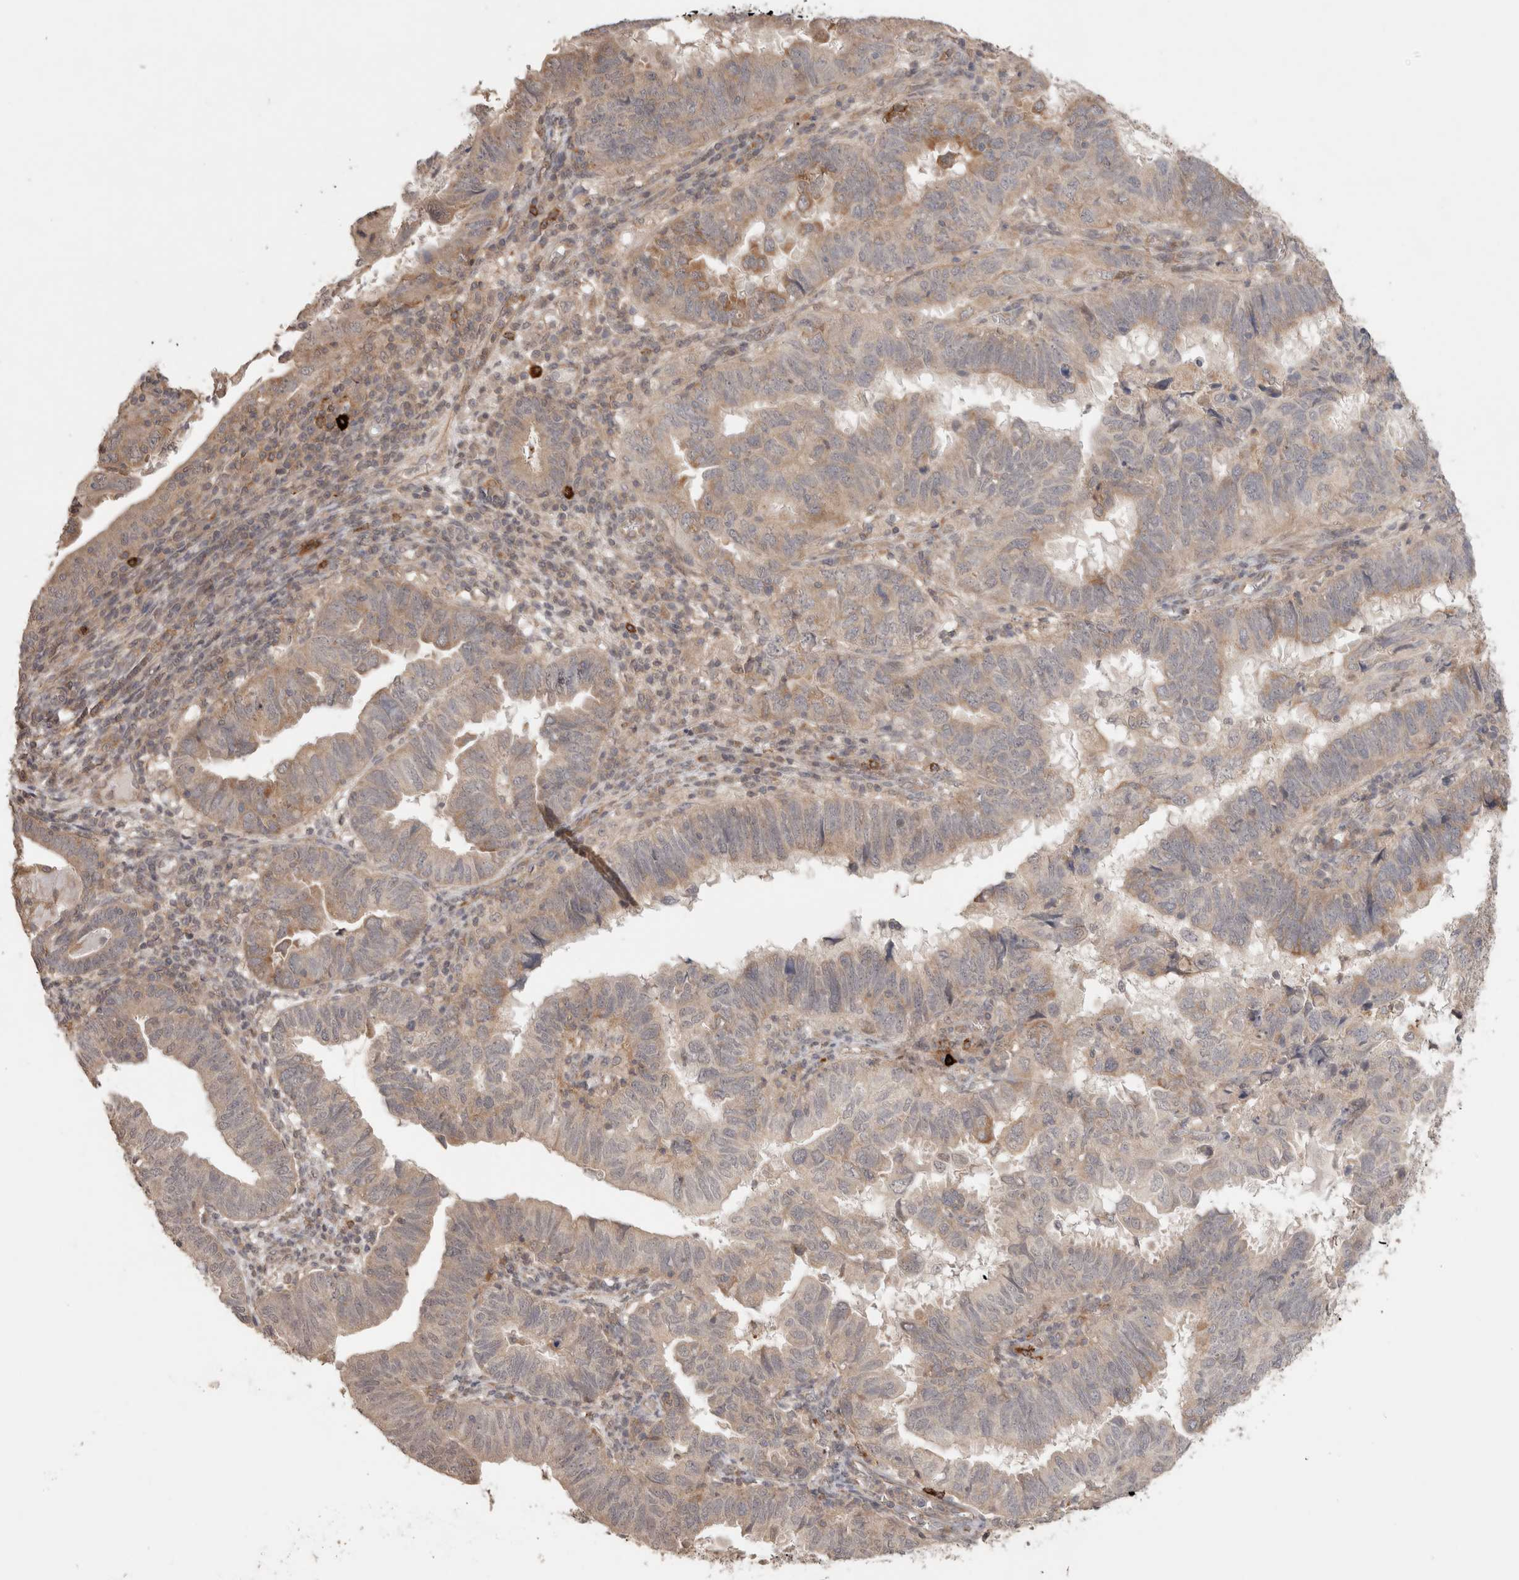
{"staining": {"intensity": "weak", "quantity": "25%-75%", "location": "cytoplasmic/membranous"}, "tissue": "endometrial cancer", "cell_type": "Tumor cells", "image_type": "cancer", "snomed": [{"axis": "morphology", "description": "Adenocarcinoma, NOS"}, {"axis": "topography", "description": "Uterus"}], "caption": "This histopathology image reveals adenocarcinoma (endometrial) stained with immunohistochemistry (IHC) to label a protein in brown. The cytoplasmic/membranous of tumor cells show weak positivity for the protein. Nuclei are counter-stained blue.", "gene": "HSPG2", "patient": {"sex": "female", "age": 77}}